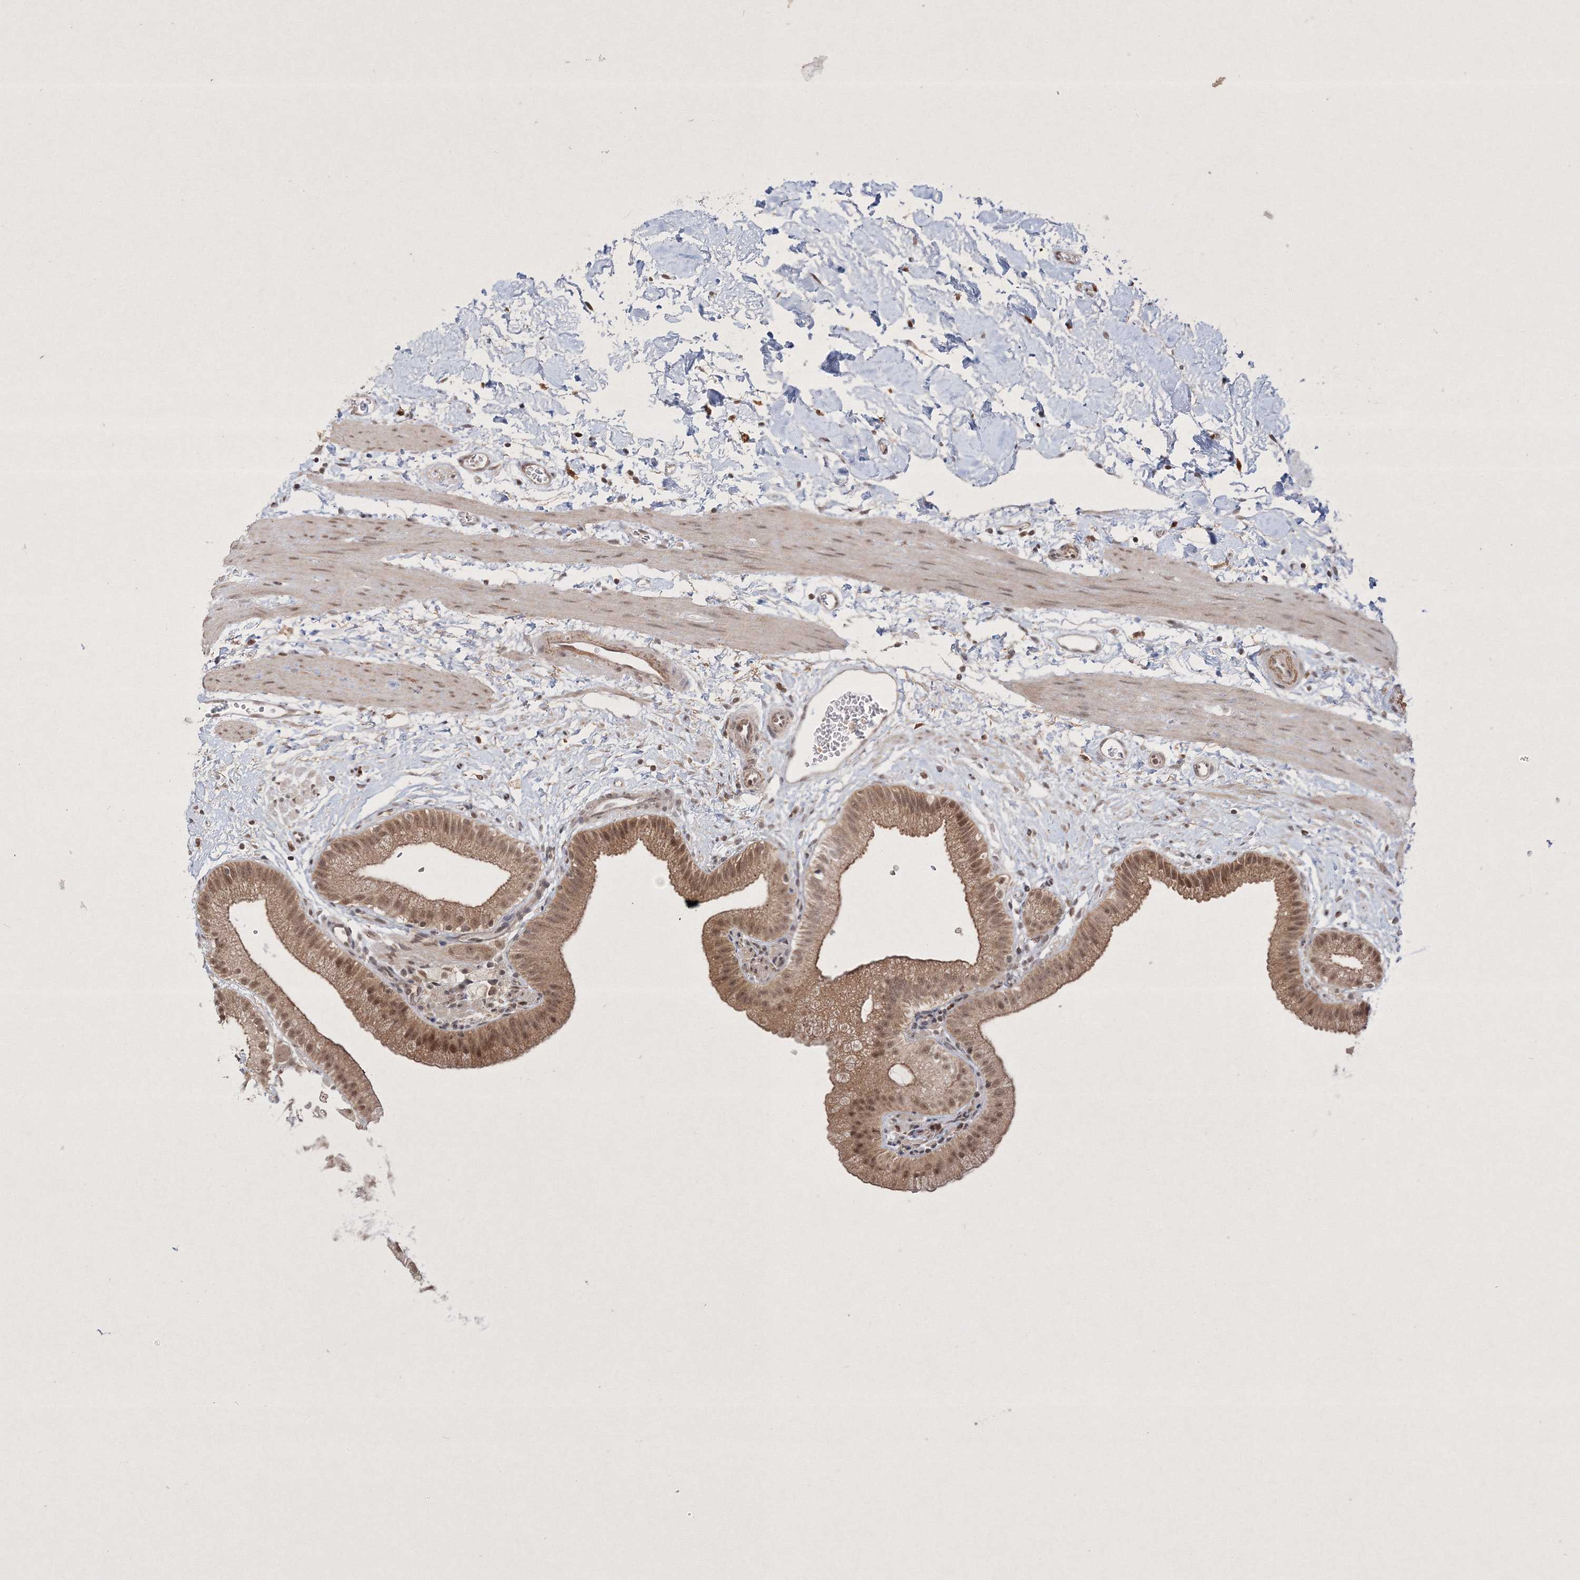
{"staining": {"intensity": "moderate", "quantity": ">75%", "location": "cytoplasmic/membranous,nuclear"}, "tissue": "gallbladder", "cell_type": "Glandular cells", "image_type": "normal", "snomed": [{"axis": "morphology", "description": "Normal tissue, NOS"}, {"axis": "topography", "description": "Gallbladder"}], "caption": "Immunohistochemical staining of normal gallbladder reveals >75% levels of moderate cytoplasmic/membranous,nuclear protein expression in about >75% of glandular cells. The staining was performed using DAB (3,3'-diaminobenzidine), with brown indicating positive protein expression. Nuclei are stained blue with hematoxylin.", "gene": "TAB1", "patient": {"sex": "male", "age": 55}}